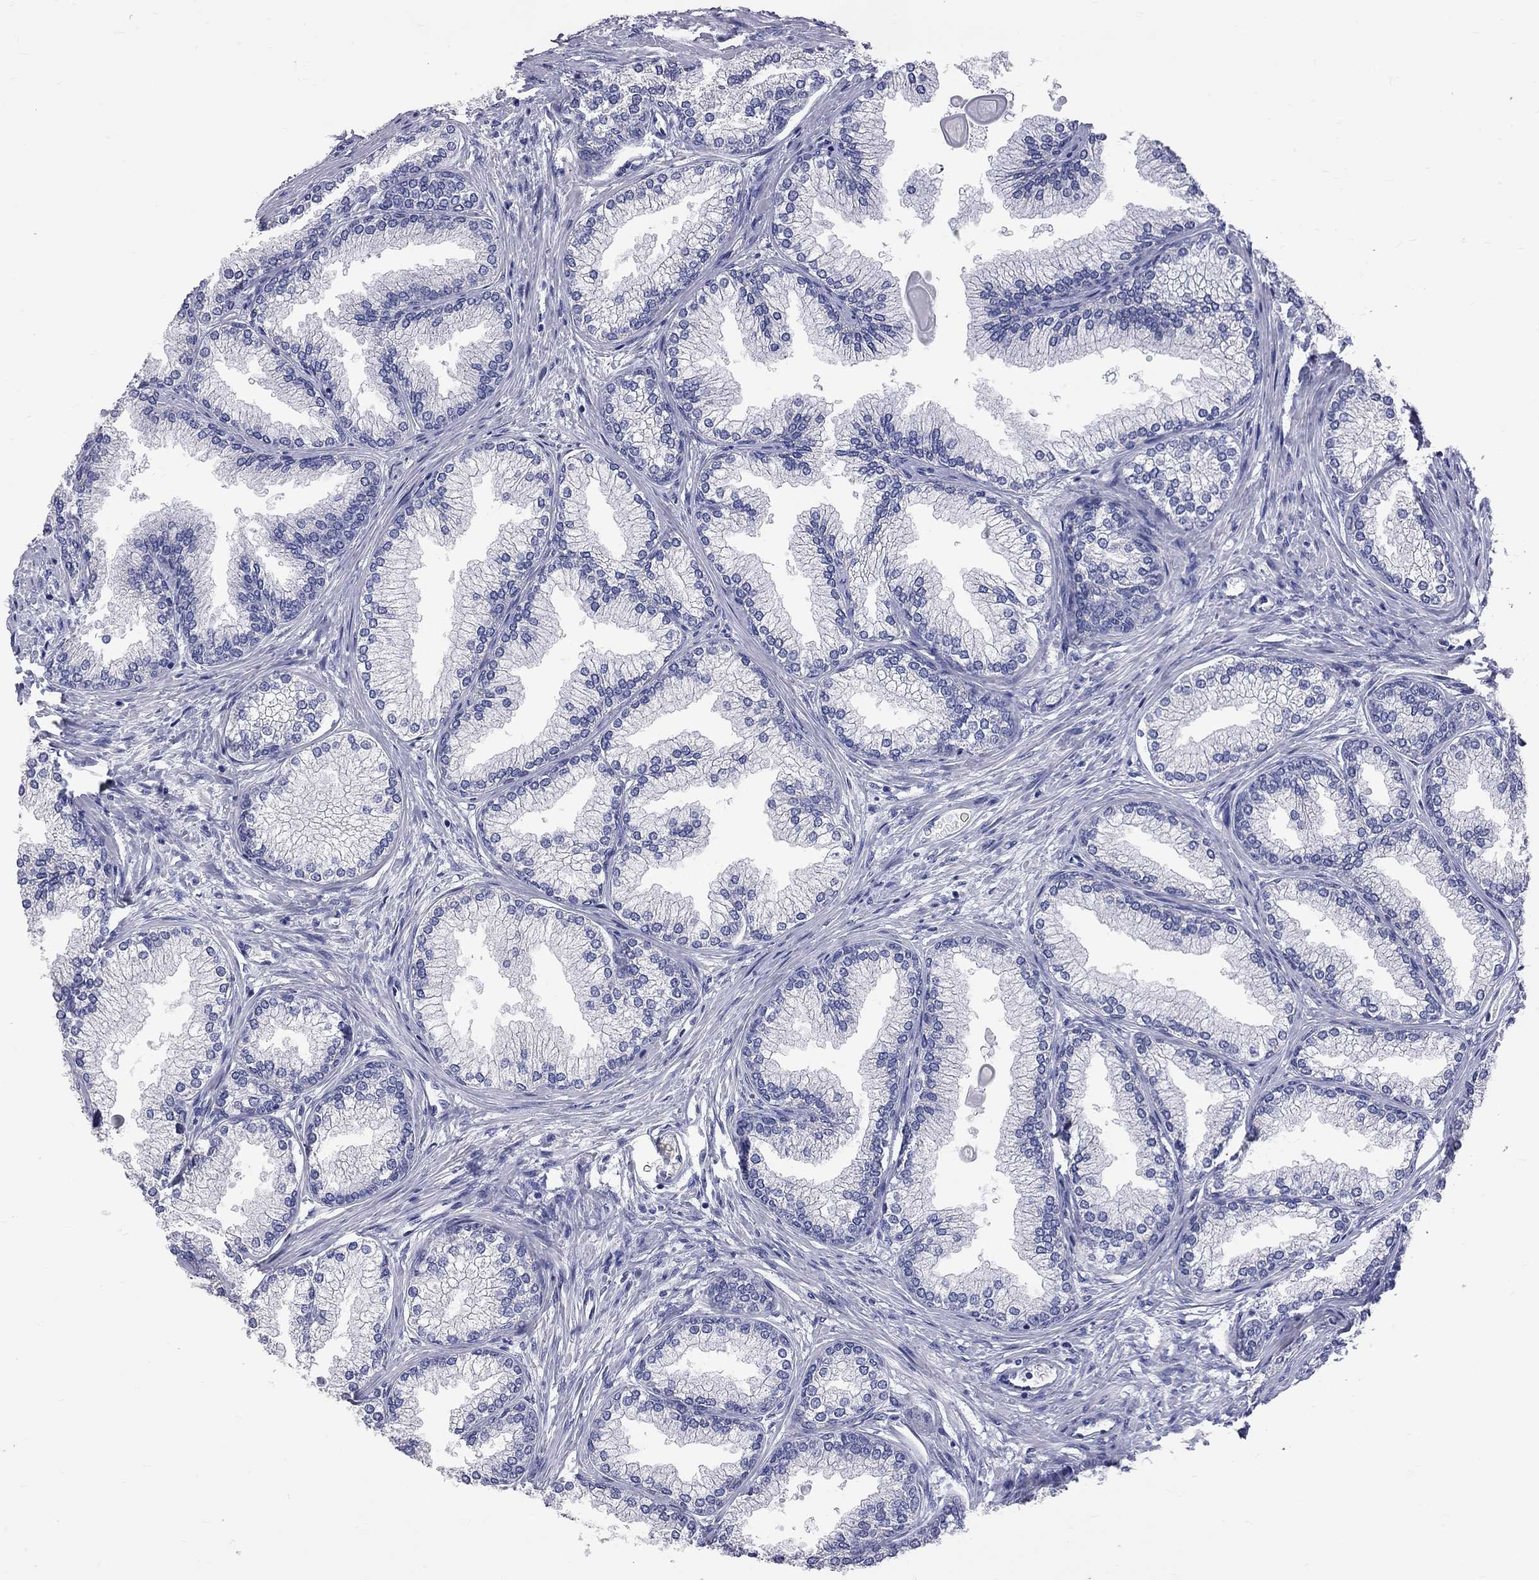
{"staining": {"intensity": "negative", "quantity": "none", "location": "none"}, "tissue": "prostate", "cell_type": "Glandular cells", "image_type": "normal", "snomed": [{"axis": "morphology", "description": "Normal tissue, NOS"}, {"axis": "topography", "description": "Prostate"}], "caption": "High power microscopy histopathology image of an IHC image of unremarkable prostate, revealing no significant expression in glandular cells.", "gene": "OPRK1", "patient": {"sex": "male", "age": 72}}